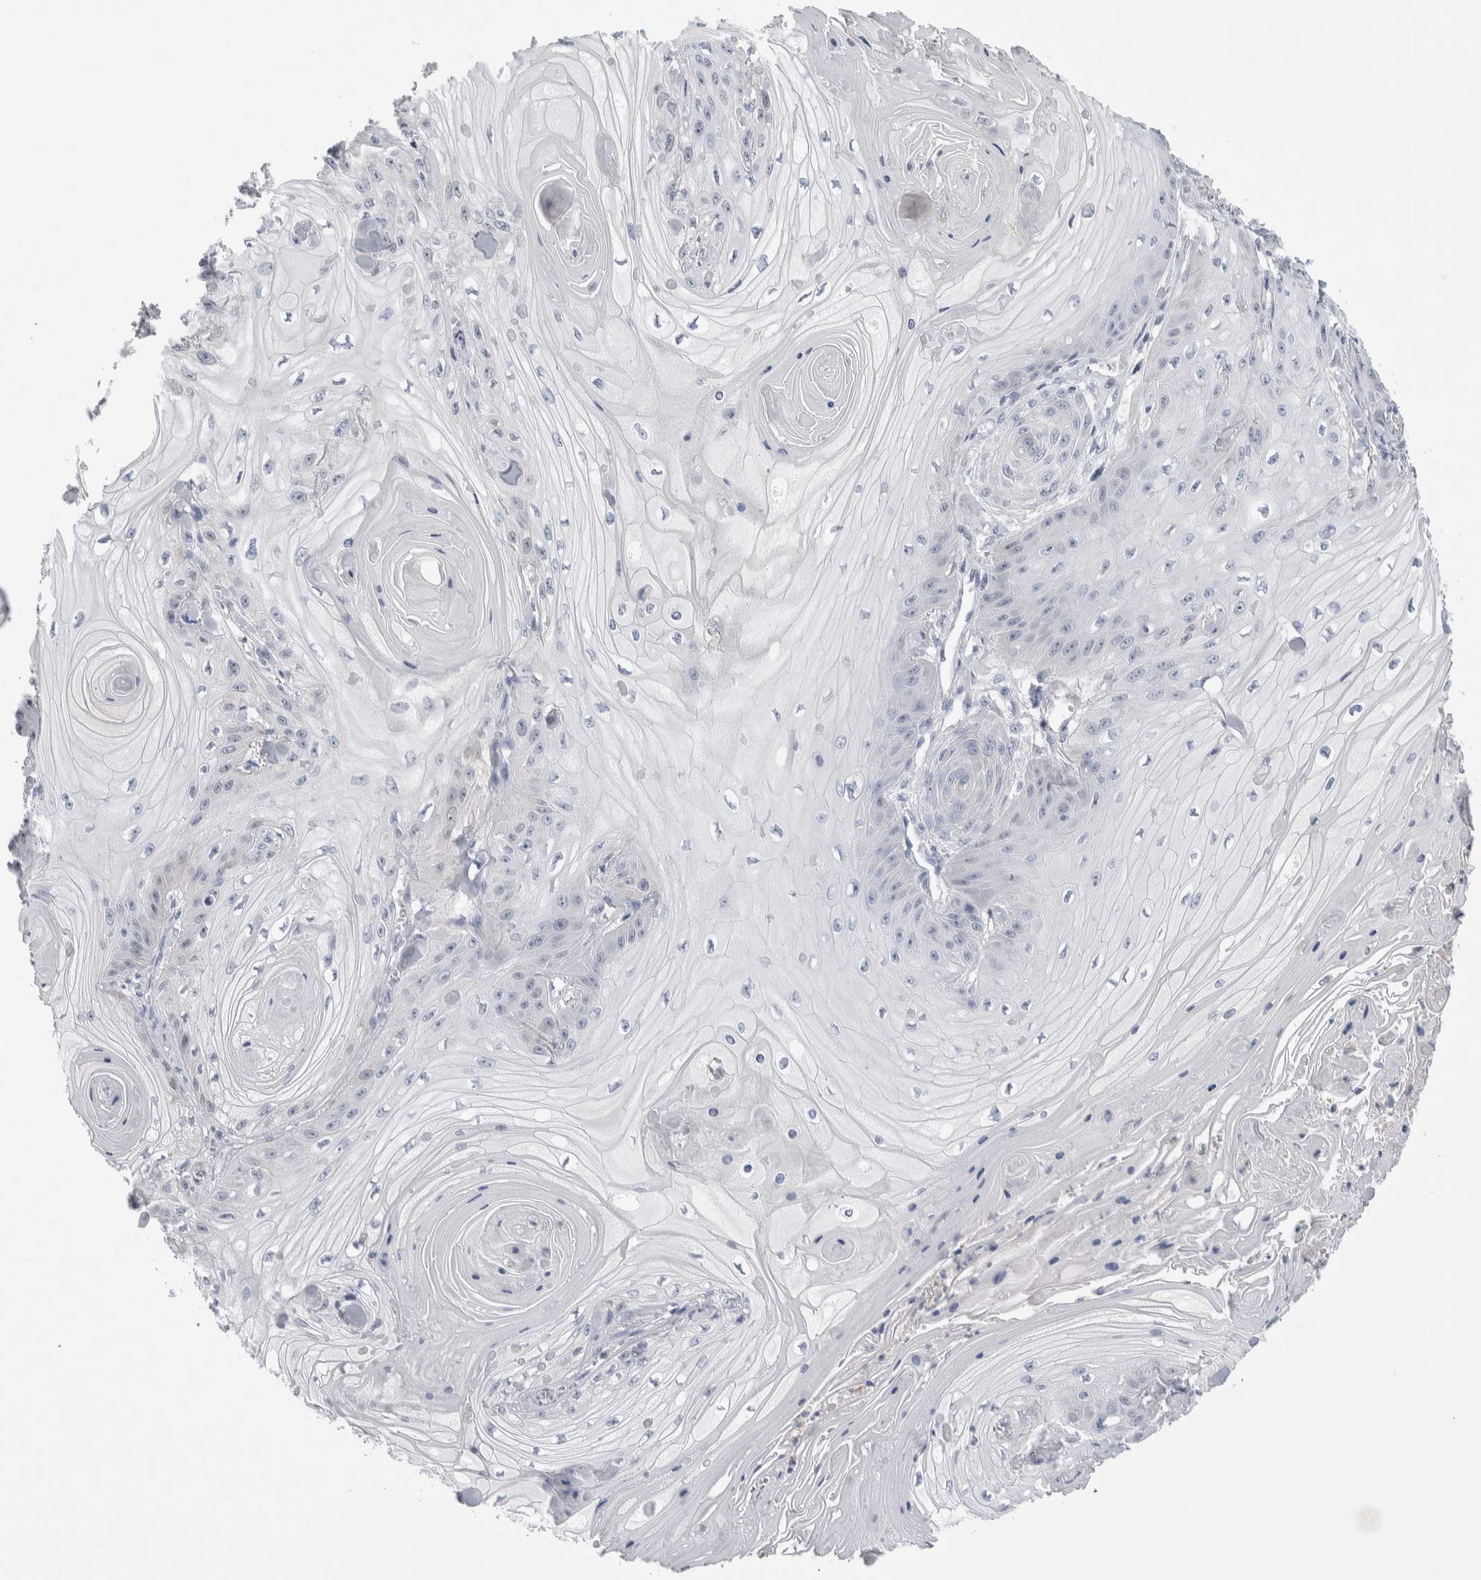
{"staining": {"intensity": "negative", "quantity": "none", "location": "none"}, "tissue": "skin cancer", "cell_type": "Tumor cells", "image_type": "cancer", "snomed": [{"axis": "morphology", "description": "Squamous cell carcinoma, NOS"}, {"axis": "topography", "description": "Skin"}], "caption": "The IHC micrograph has no significant staining in tumor cells of skin squamous cell carcinoma tissue. (IHC, brightfield microscopy, high magnification).", "gene": "LURAP1L", "patient": {"sex": "male", "age": 74}}